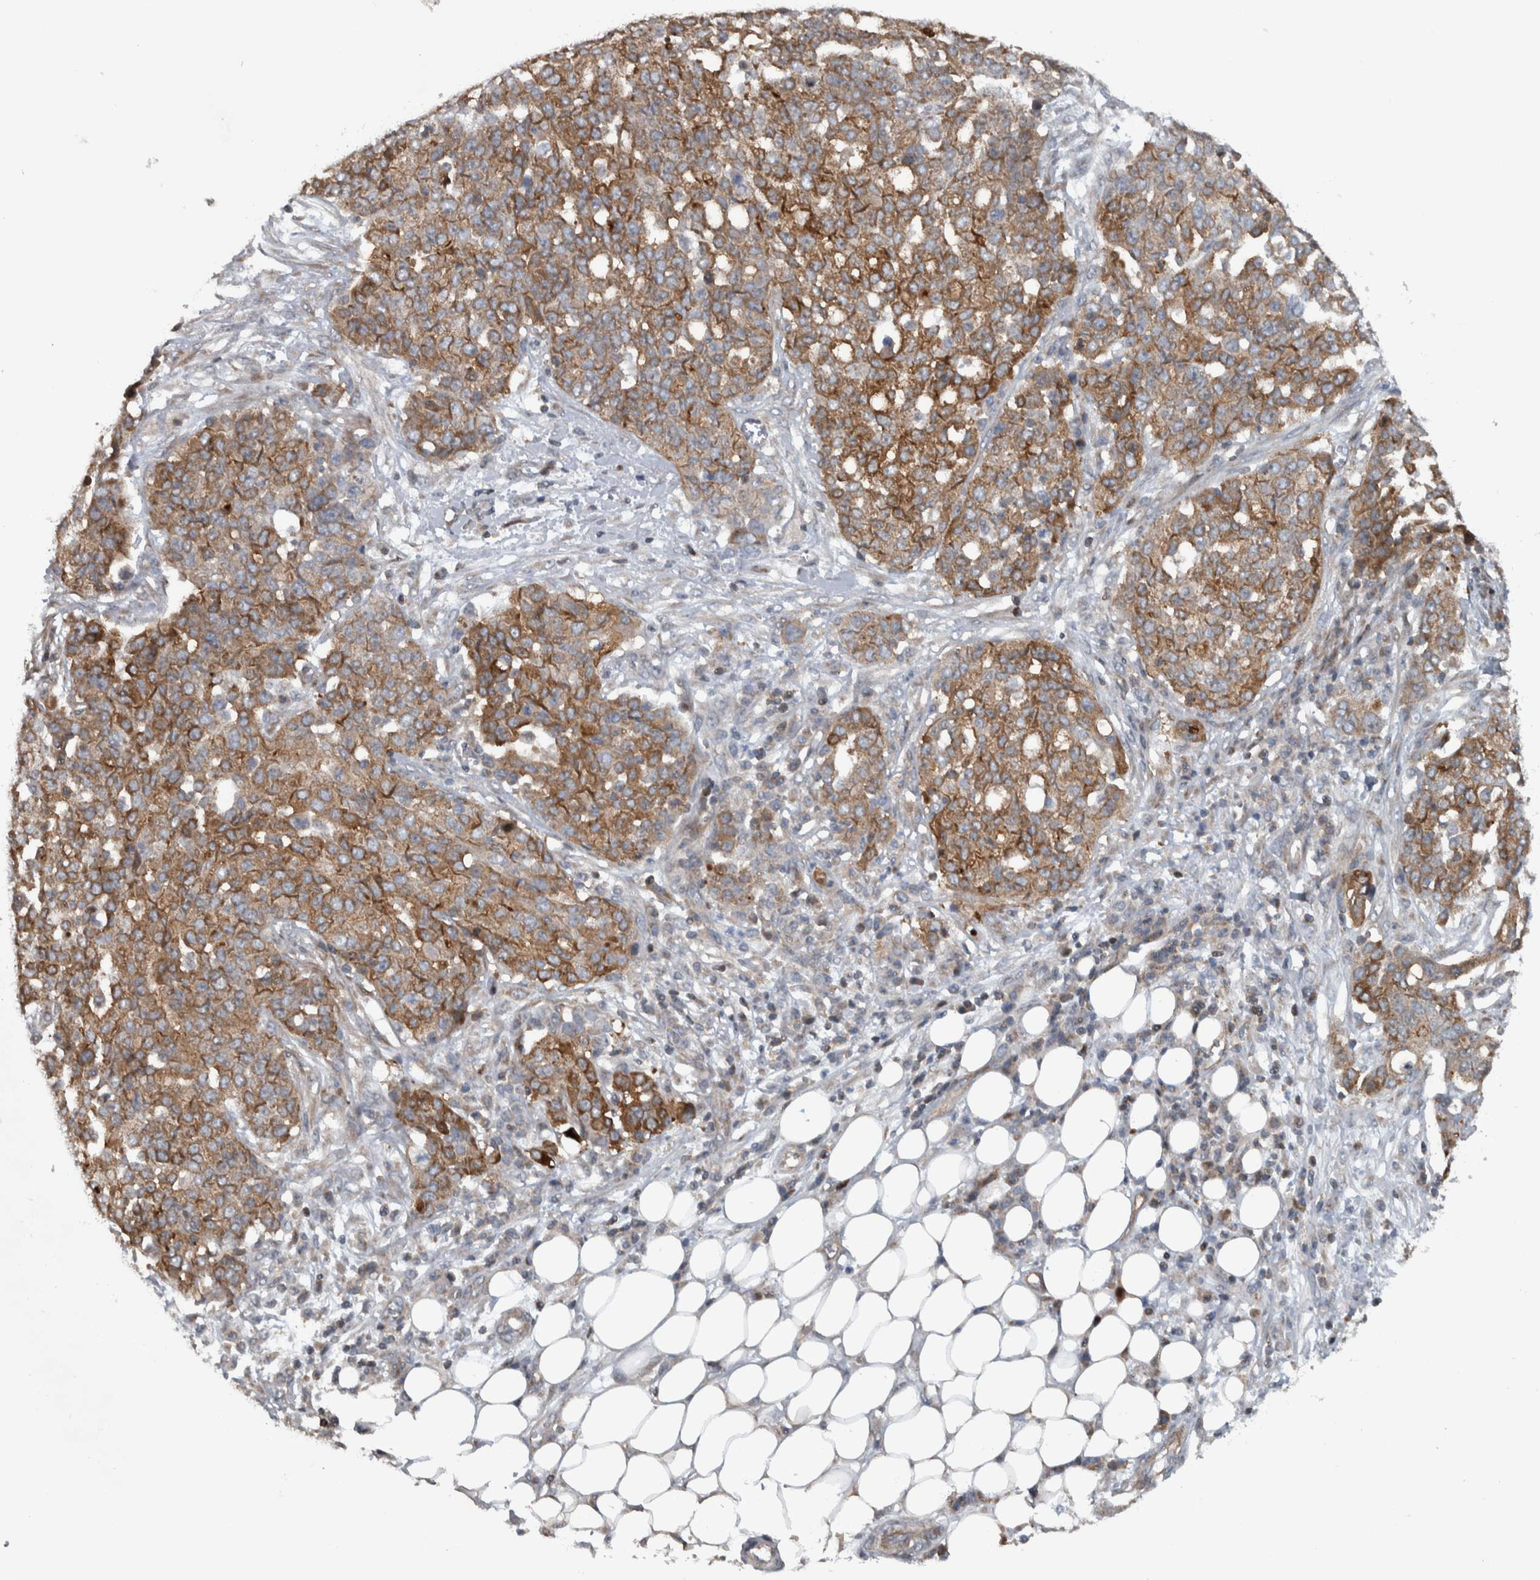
{"staining": {"intensity": "moderate", "quantity": ">75%", "location": "cytoplasmic/membranous"}, "tissue": "ovarian cancer", "cell_type": "Tumor cells", "image_type": "cancer", "snomed": [{"axis": "morphology", "description": "Cystadenocarcinoma, serous, NOS"}, {"axis": "topography", "description": "Soft tissue"}, {"axis": "topography", "description": "Ovary"}], "caption": "A medium amount of moderate cytoplasmic/membranous staining is appreciated in approximately >75% of tumor cells in ovarian serous cystadenocarcinoma tissue. The staining was performed using DAB (3,3'-diaminobenzidine) to visualize the protein expression in brown, while the nuclei were stained in blue with hematoxylin (Magnification: 20x).", "gene": "BAIAP2L1", "patient": {"sex": "female", "age": 57}}